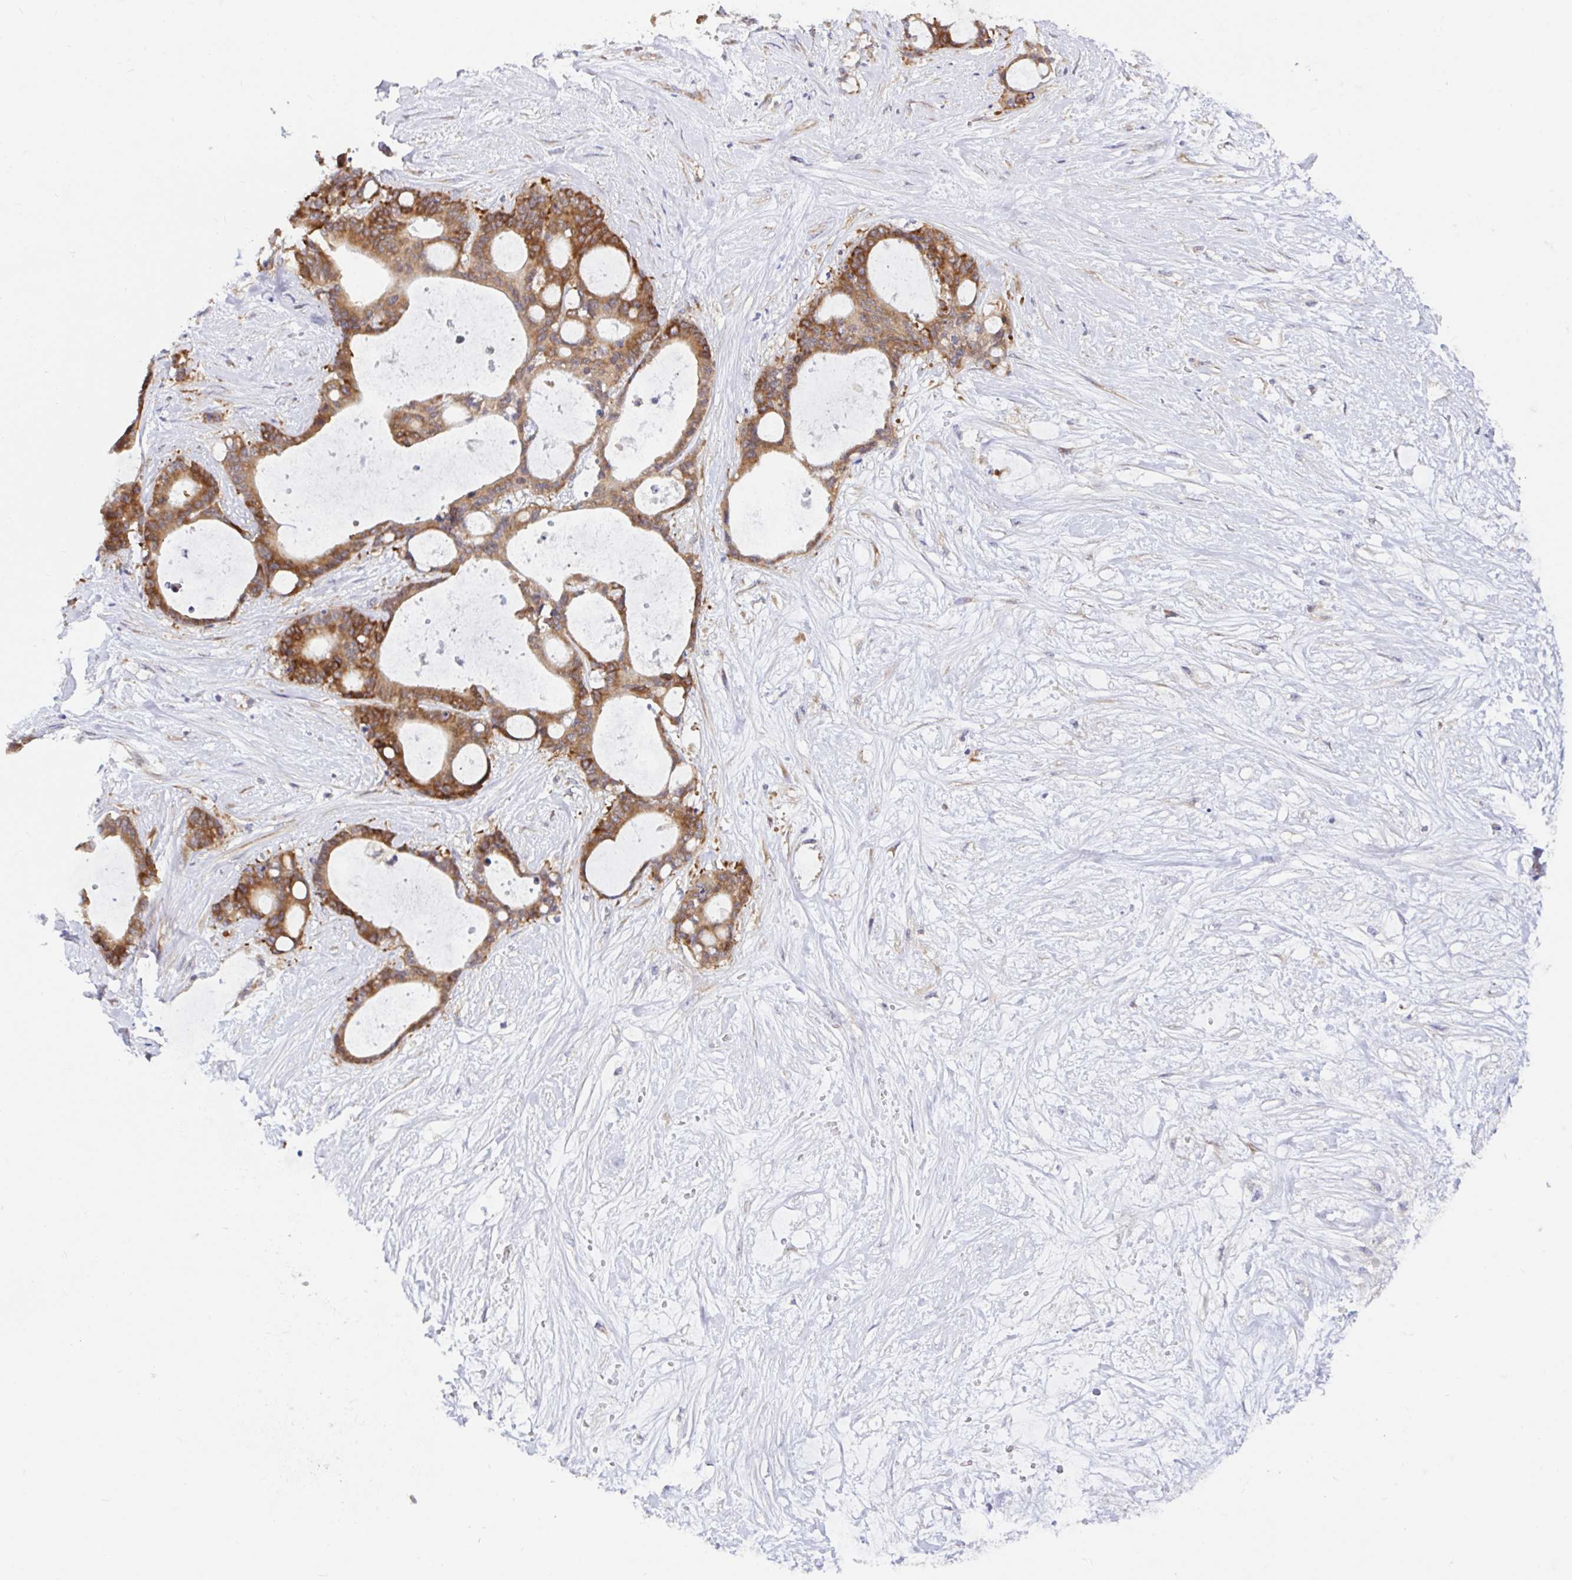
{"staining": {"intensity": "moderate", "quantity": ">75%", "location": "cytoplasmic/membranous"}, "tissue": "liver cancer", "cell_type": "Tumor cells", "image_type": "cancer", "snomed": [{"axis": "morphology", "description": "Normal tissue, NOS"}, {"axis": "morphology", "description": "Cholangiocarcinoma"}, {"axis": "topography", "description": "Liver"}, {"axis": "topography", "description": "Peripheral nerve tissue"}], "caption": "DAB immunohistochemical staining of liver cancer (cholangiocarcinoma) displays moderate cytoplasmic/membranous protein positivity in about >75% of tumor cells.", "gene": "LARP1", "patient": {"sex": "female", "age": 73}}